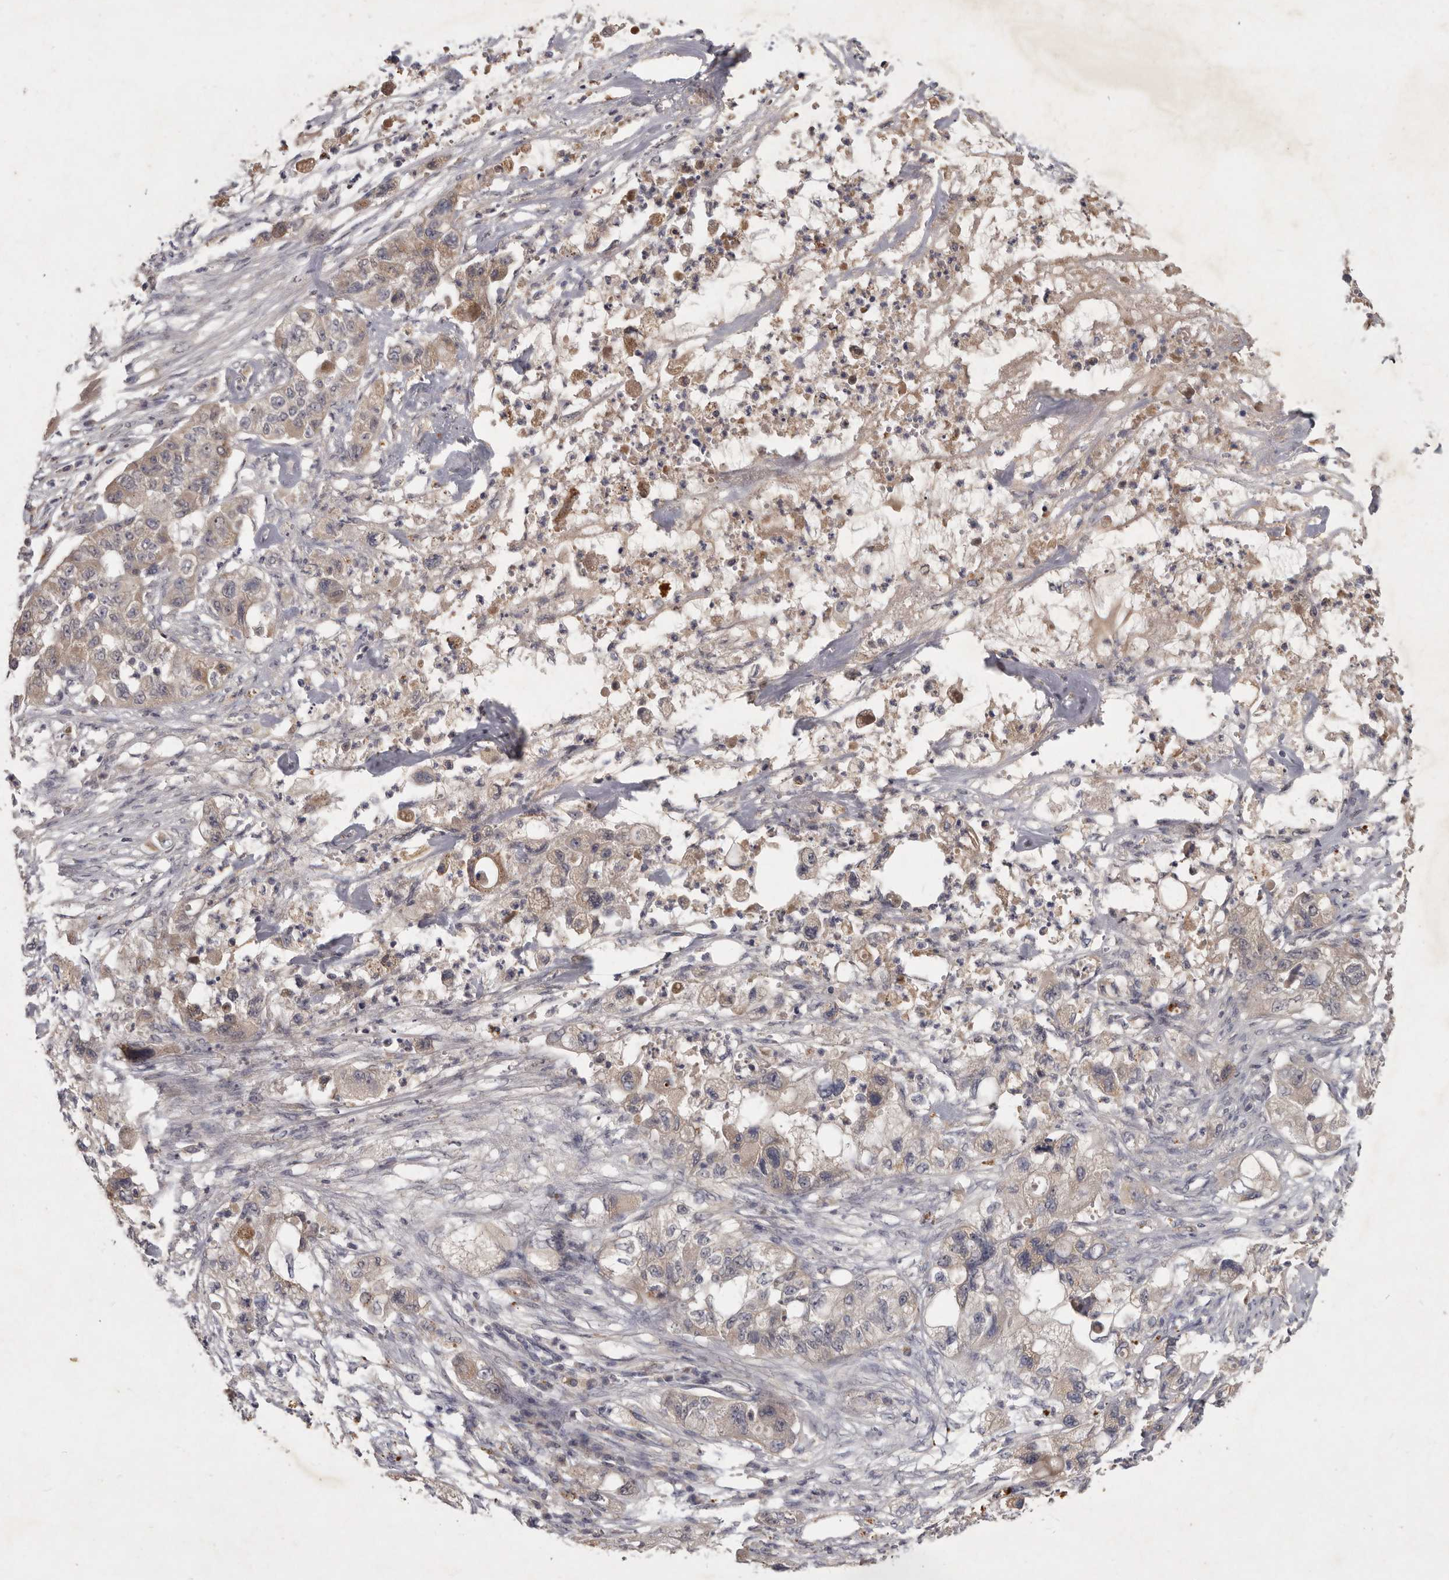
{"staining": {"intensity": "weak", "quantity": "25%-75%", "location": "cytoplasmic/membranous"}, "tissue": "pancreatic cancer", "cell_type": "Tumor cells", "image_type": "cancer", "snomed": [{"axis": "morphology", "description": "Adenocarcinoma, NOS"}, {"axis": "topography", "description": "Pancreas"}], "caption": "This image demonstrates adenocarcinoma (pancreatic) stained with immunohistochemistry to label a protein in brown. The cytoplasmic/membranous of tumor cells show weak positivity for the protein. Nuclei are counter-stained blue.", "gene": "SLC22A1", "patient": {"sex": "female", "age": 78}}